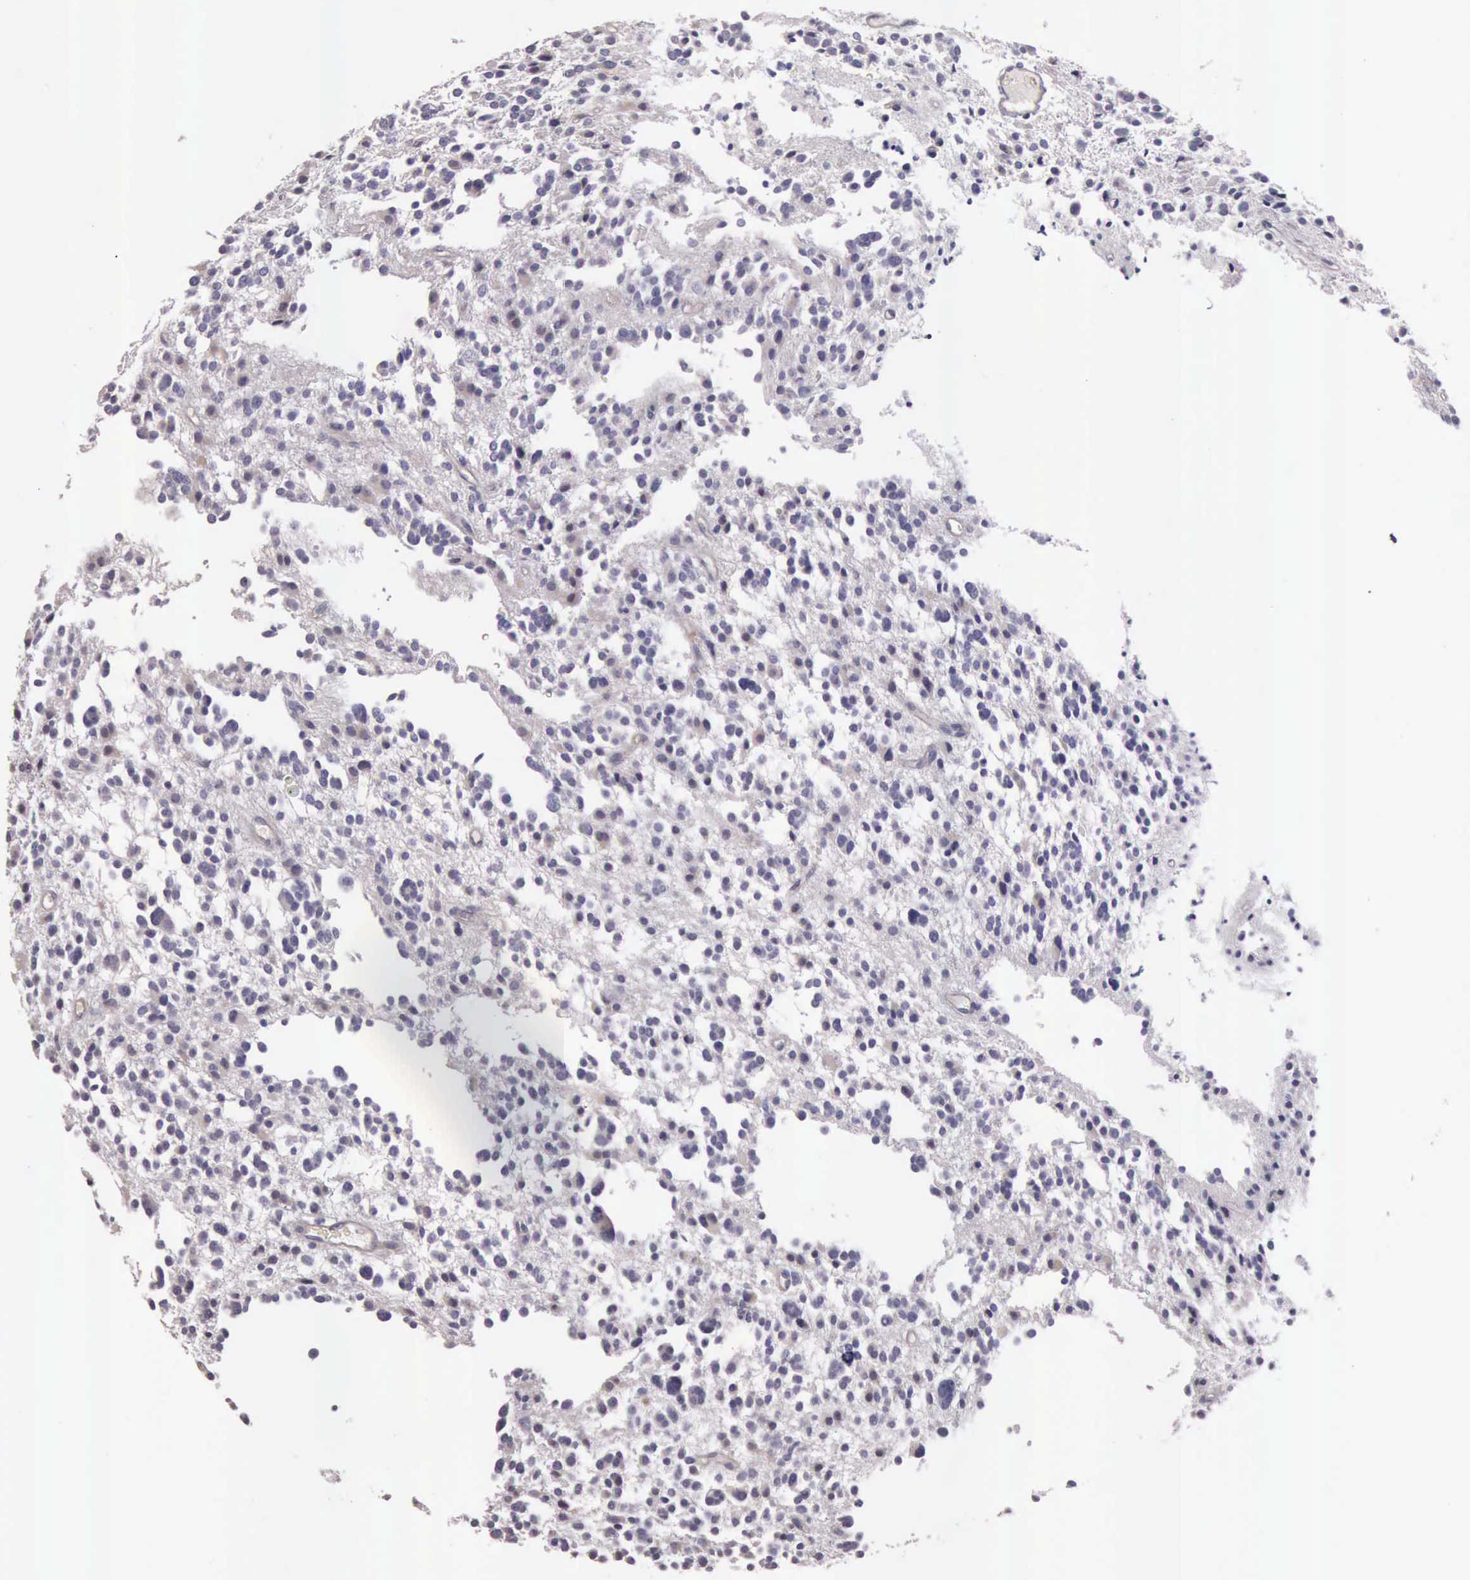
{"staining": {"intensity": "negative", "quantity": "none", "location": "none"}, "tissue": "glioma", "cell_type": "Tumor cells", "image_type": "cancer", "snomed": [{"axis": "morphology", "description": "Glioma, malignant, Low grade"}, {"axis": "topography", "description": "Brain"}], "caption": "Immunohistochemistry (IHC) histopathology image of neoplastic tissue: human low-grade glioma (malignant) stained with DAB displays no significant protein expression in tumor cells.", "gene": "TCEANC", "patient": {"sex": "female", "age": 36}}